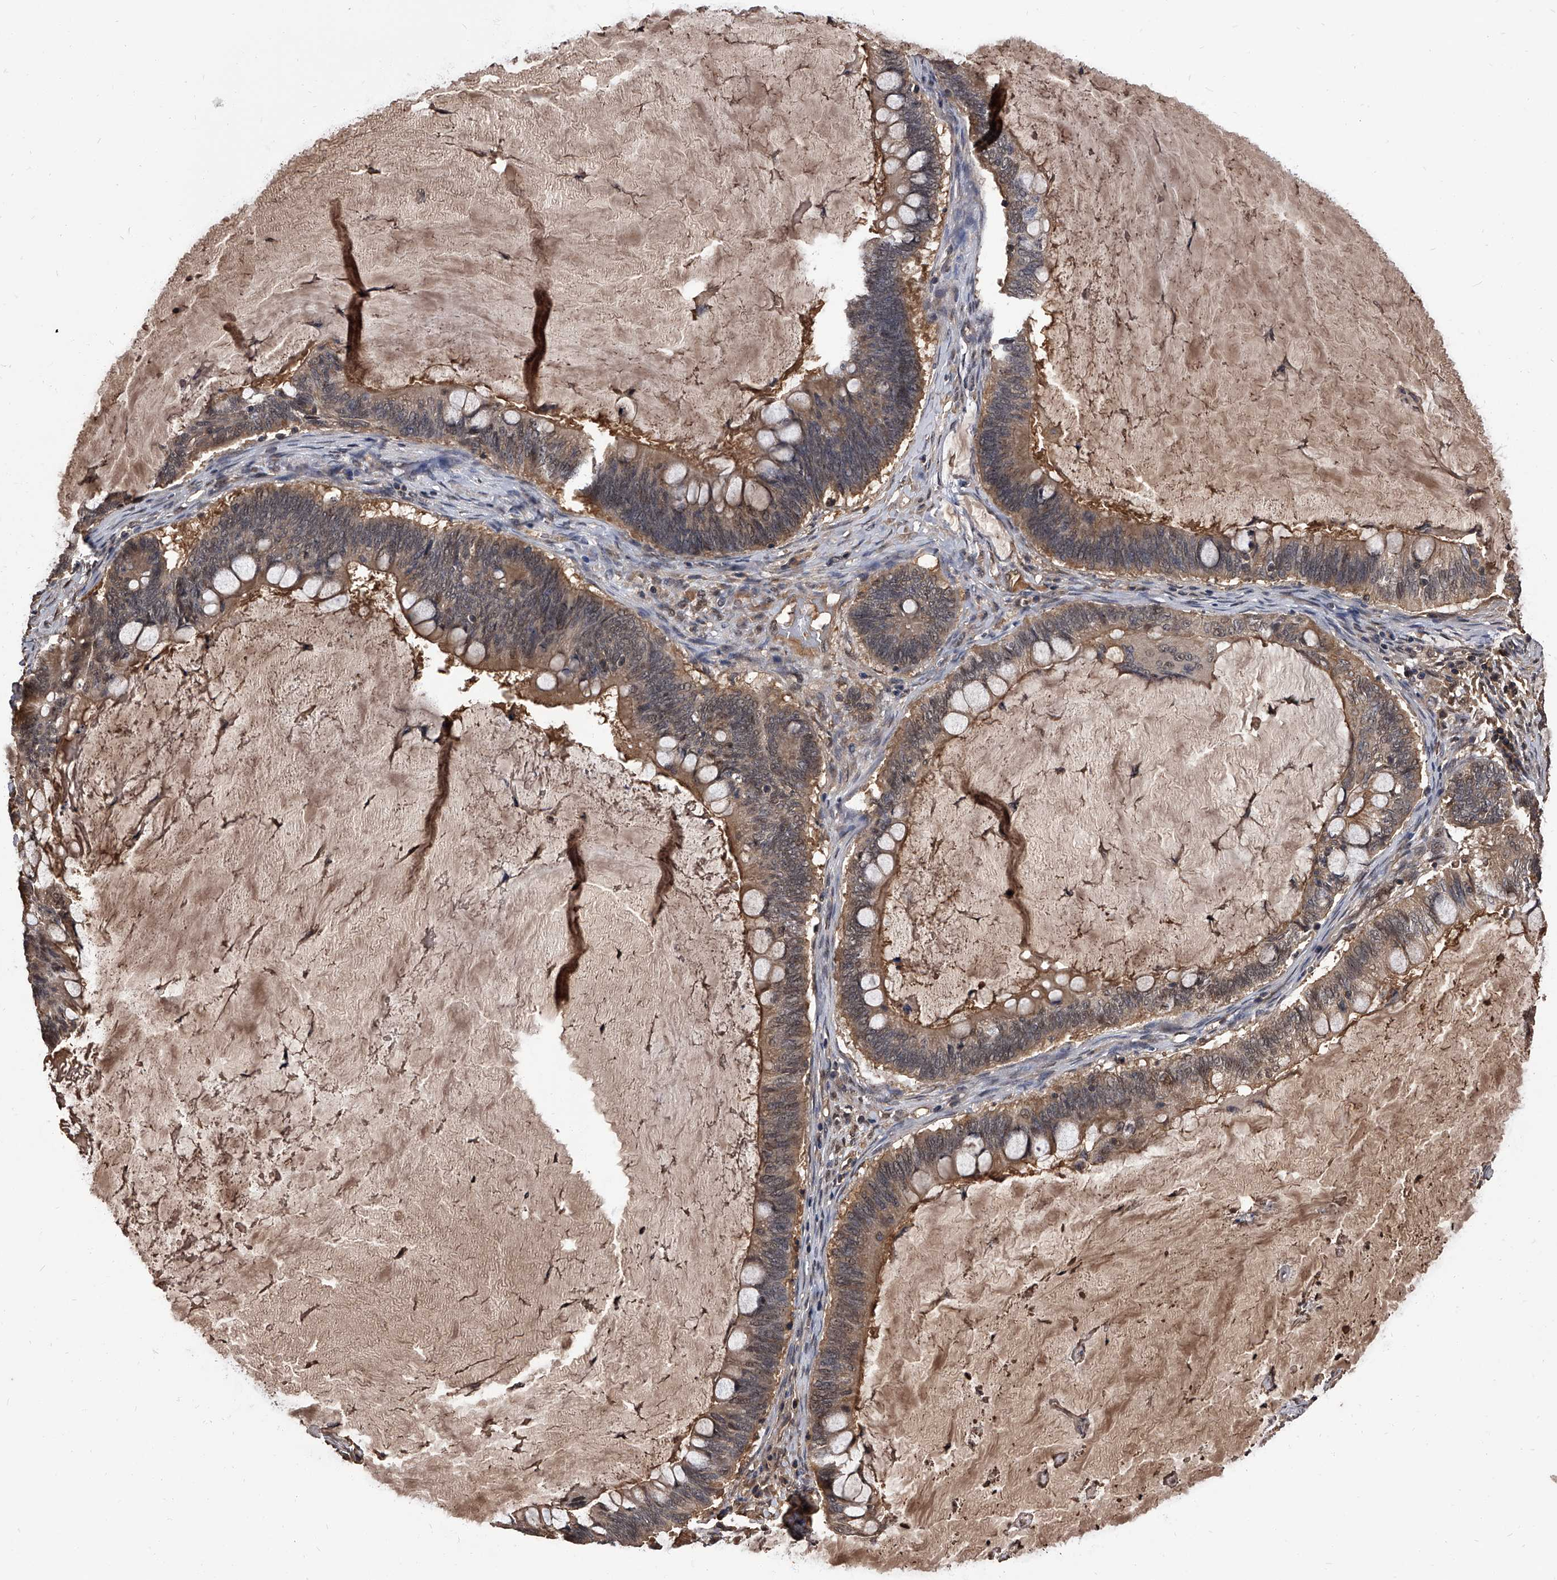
{"staining": {"intensity": "weak", "quantity": ">75%", "location": "cytoplasmic/membranous,nuclear"}, "tissue": "ovarian cancer", "cell_type": "Tumor cells", "image_type": "cancer", "snomed": [{"axis": "morphology", "description": "Cystadenocarcinoma, mucinous, NOS"}, {"axis": "topography", "description": "Ovary"}], "caption": "Immunohistochemical staining of human ovarian cancer (mucinous cystadenocarcinoma) reveals weak cytoplasmic/membranous and nuclear protein staining in approximately >75% of tumor cells.", "gene": "SLC18B1", "patient": {"sex": "female", "age": 61}}